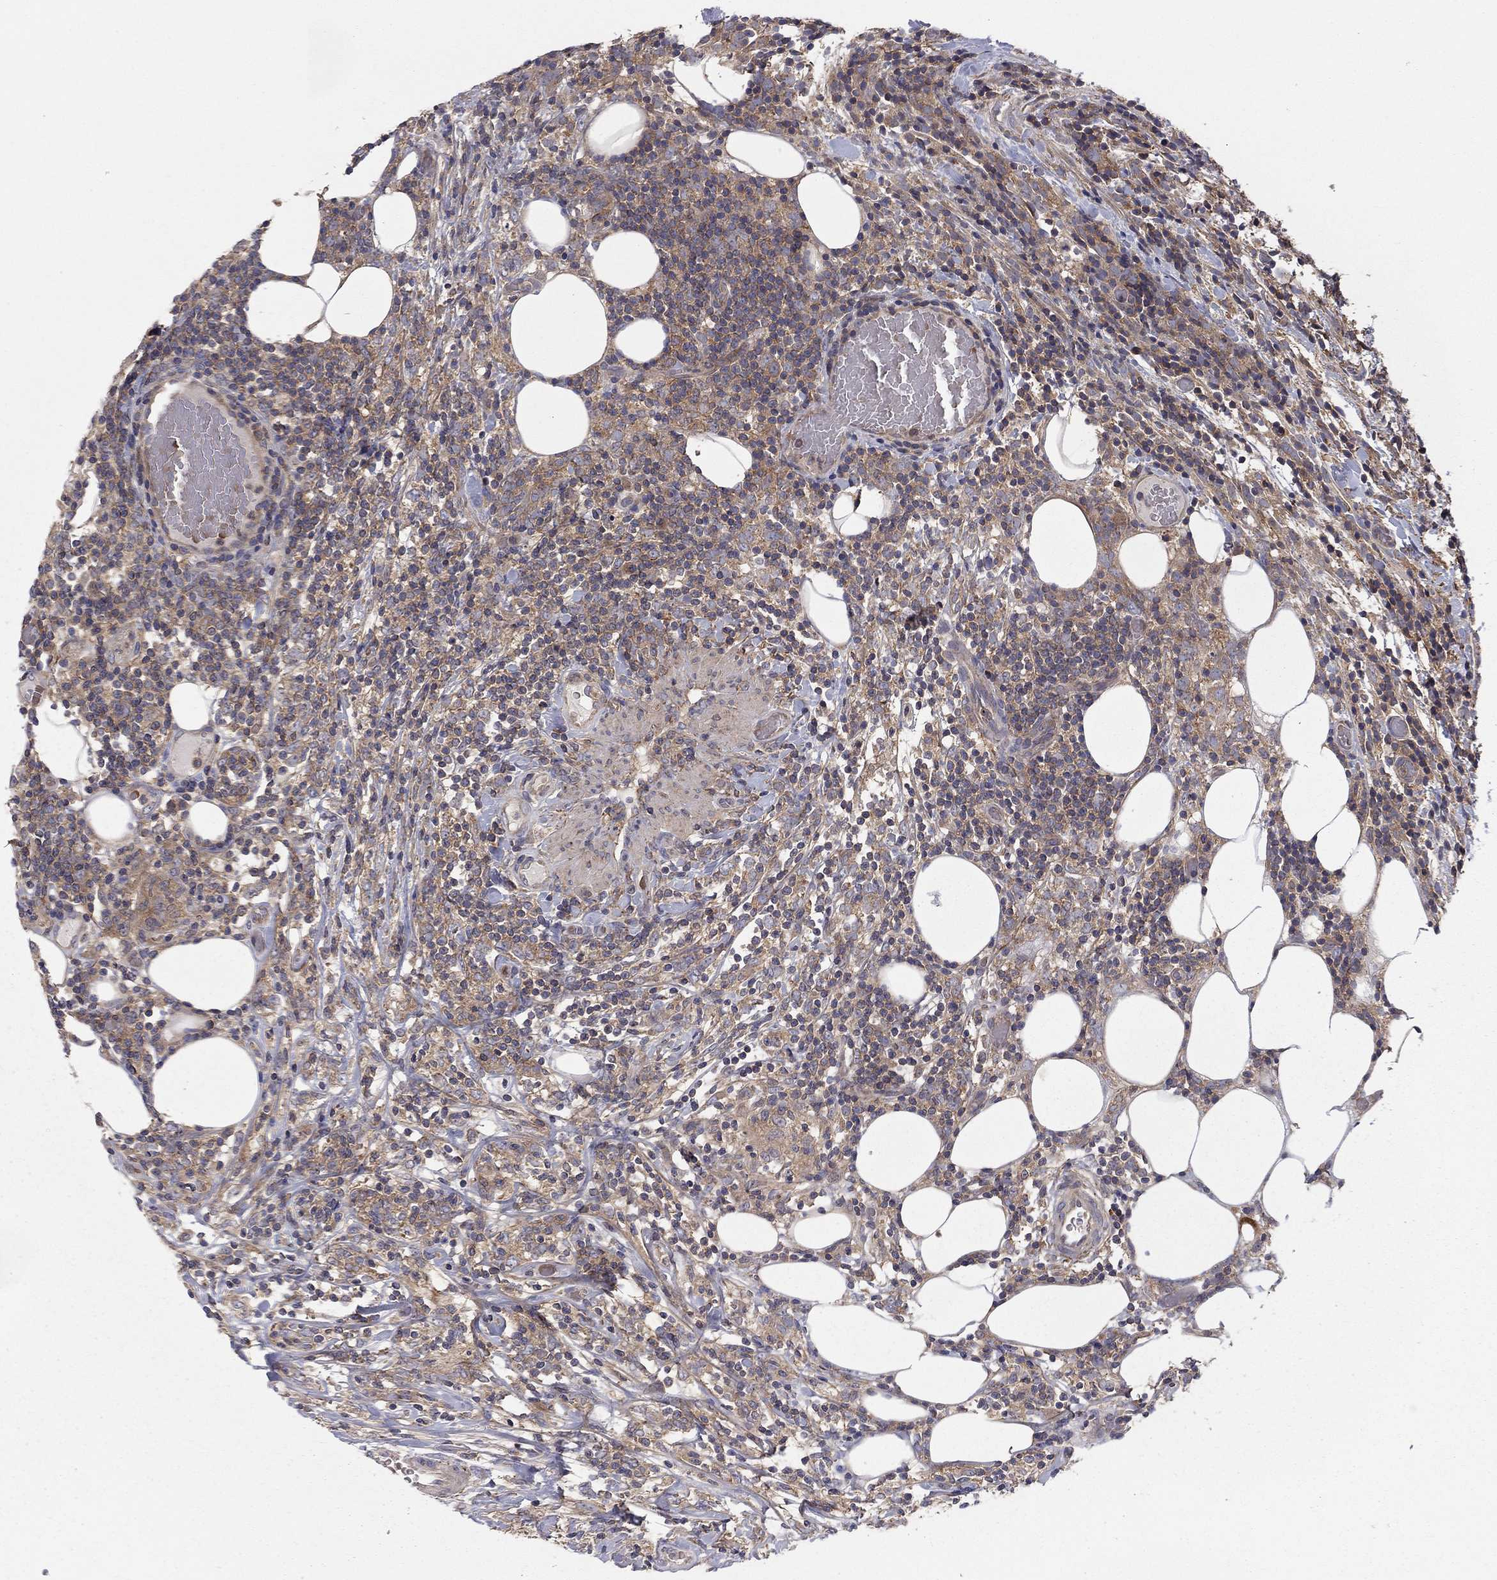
{"staining": {"intensity": "weak", "quantity": ">75%", "location": "cytoplasmic/membranous"}, "tissue": "lymphoma", "cell_type": "Tumor cells", "image_type": "cancer", "snomed": [{"axis": "morphology", "description": "Malignant lymphoma, non-Hodgkin's type, High grade"}, {"axis": "topography", "description": "Lymph node"}], "caption": "Tumor cells reveal low levels of weak cytoplasmic/membranous staining in approximately >75% of cells in malignant lymphoma, non-Hodgkin's type (high-grade). The protein of interest is stained brown, and the nuclei are stained in blue (DAB (3,3'-diaminobenzidine) IHC with brightfield microscopy, high magnification).", "gene": "RNF123", "patient": {"sex": "female", "age": 84}}